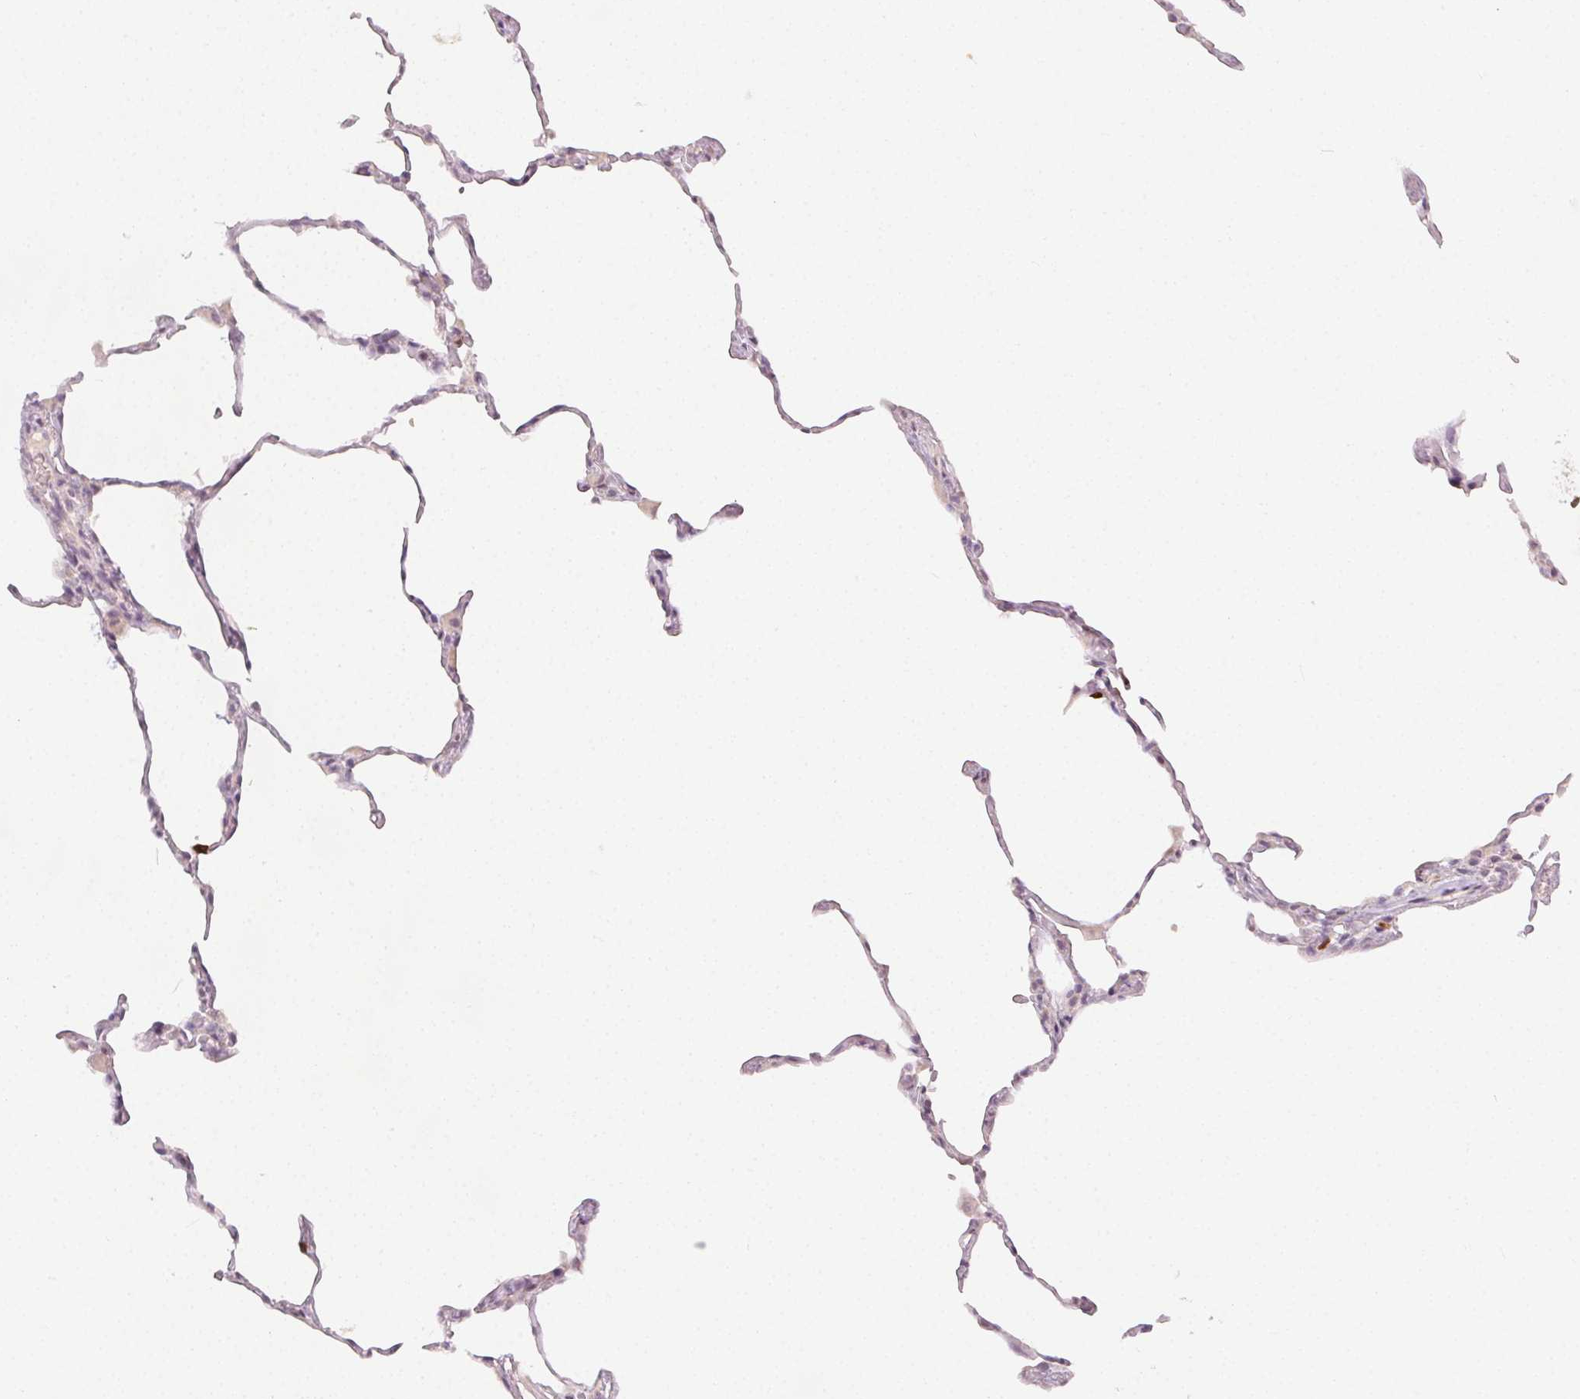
{"staining": {"intensity": "strong", "quantity": "<25%", "location": "nuclear"}, "tissue": "lung", "cell_type": "Alveolar cells", "image_type": "normal", "snomed": [{"axis": "morphology", "description": "Normal tissue, NOS"}, {"axis": "topography", "description": "Lung"}], "caption": "The immunohistochemical stain labels strong nuclear staining in alveolar cells of normal lung. Ihc stains the protein of interest in brown and the nuclei are stained blue.", "gene": "ANLN", "patient": {"sex": "female", "age": 57}}